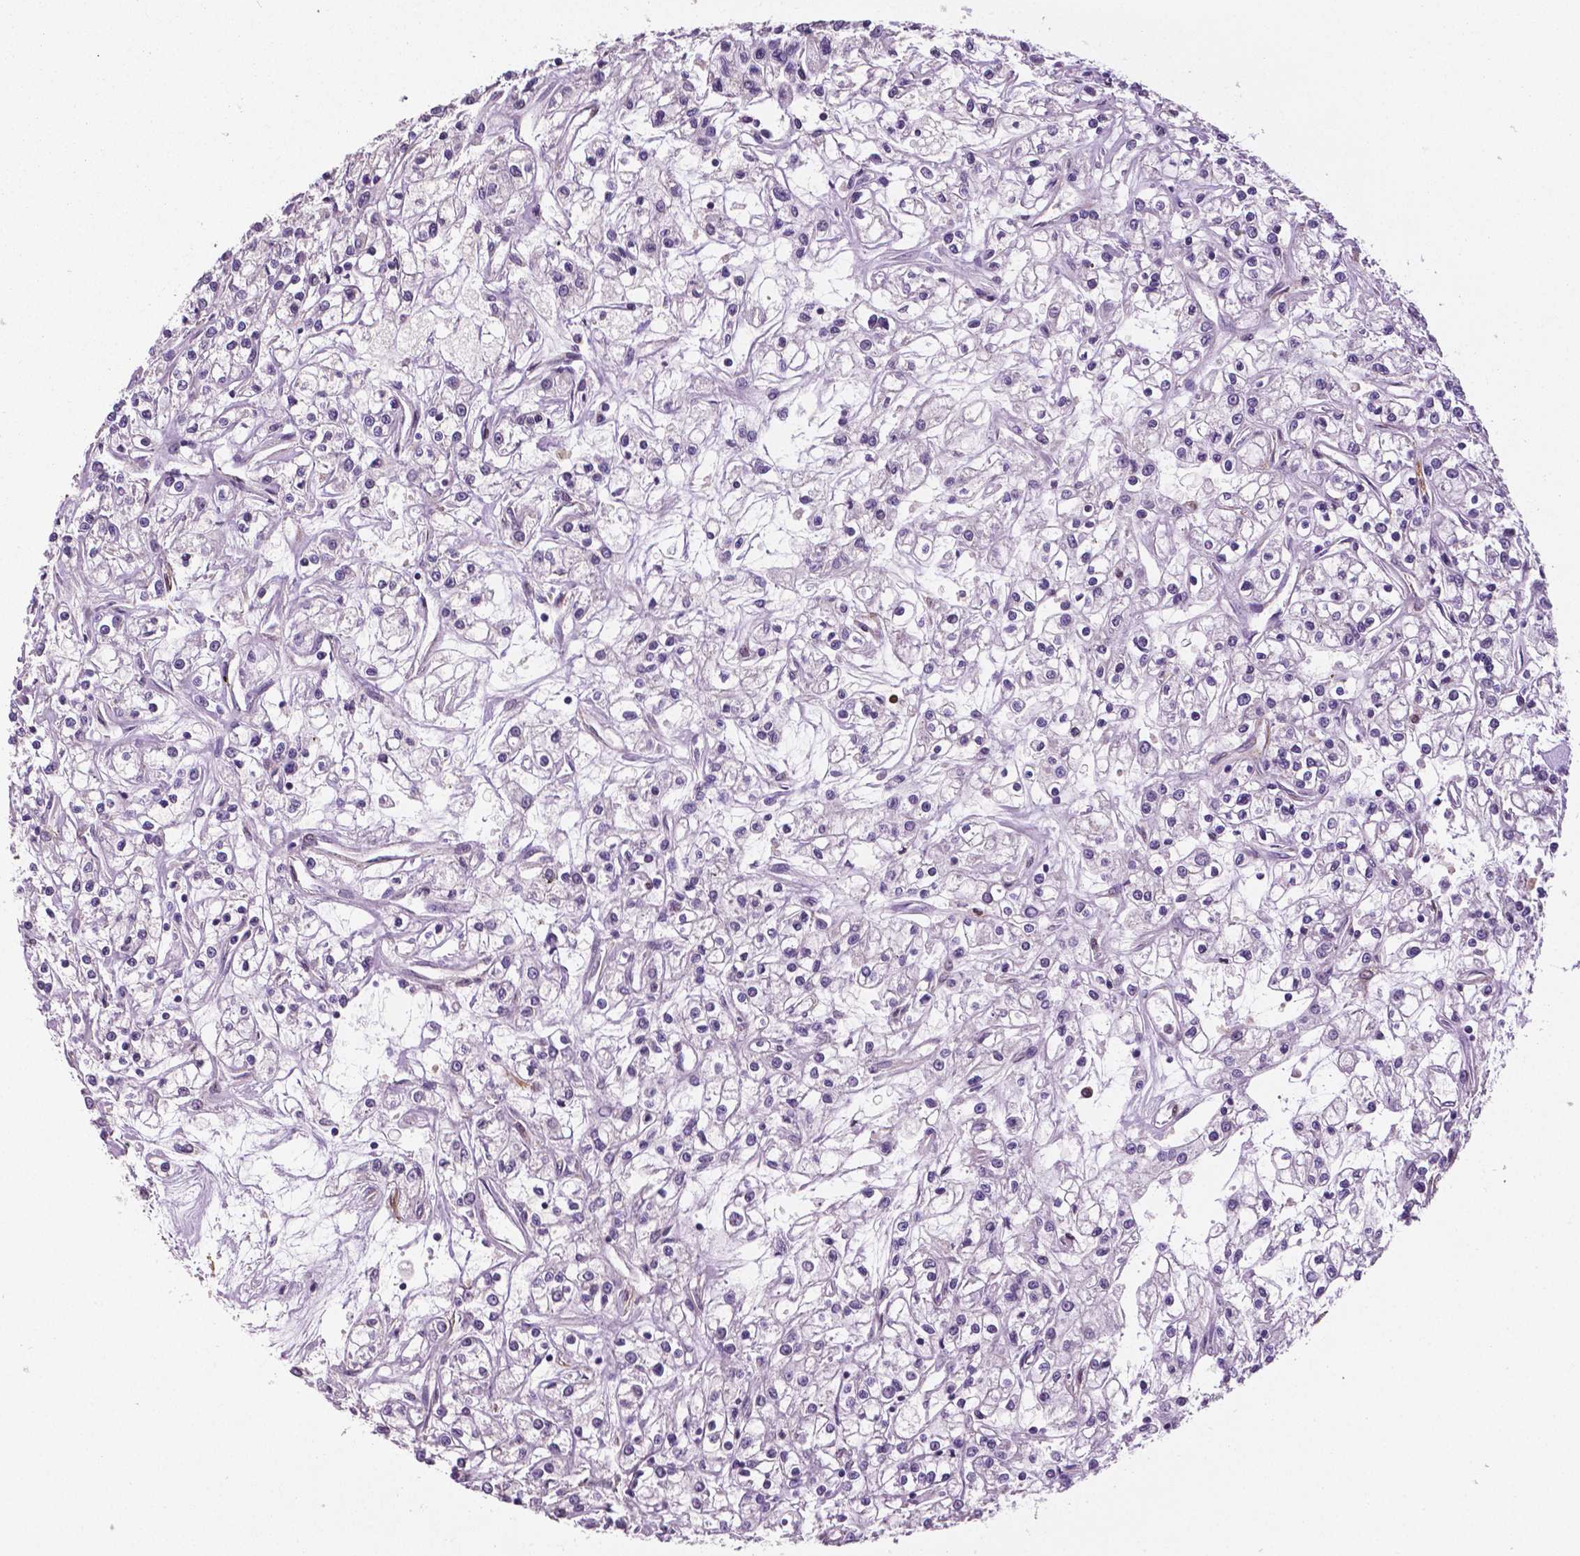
{"staining": {"intensity": "negative", "quantity": "none", "location": "none"}, "tissue": "renal cancer", "cell_type": "Tumor cells", "image_type": "cancer", "snomed": [{"axis": "morphology", "description": "Adenocarcinoma, NOS"}, {"axis": "topography", "description": "Kidney"}], "caption": "Tumor cells are negative for protein expression in human adenocarcinoma (renal).", "gene": "PHGDH", "patient": {"sex": "female", "age": 59}}